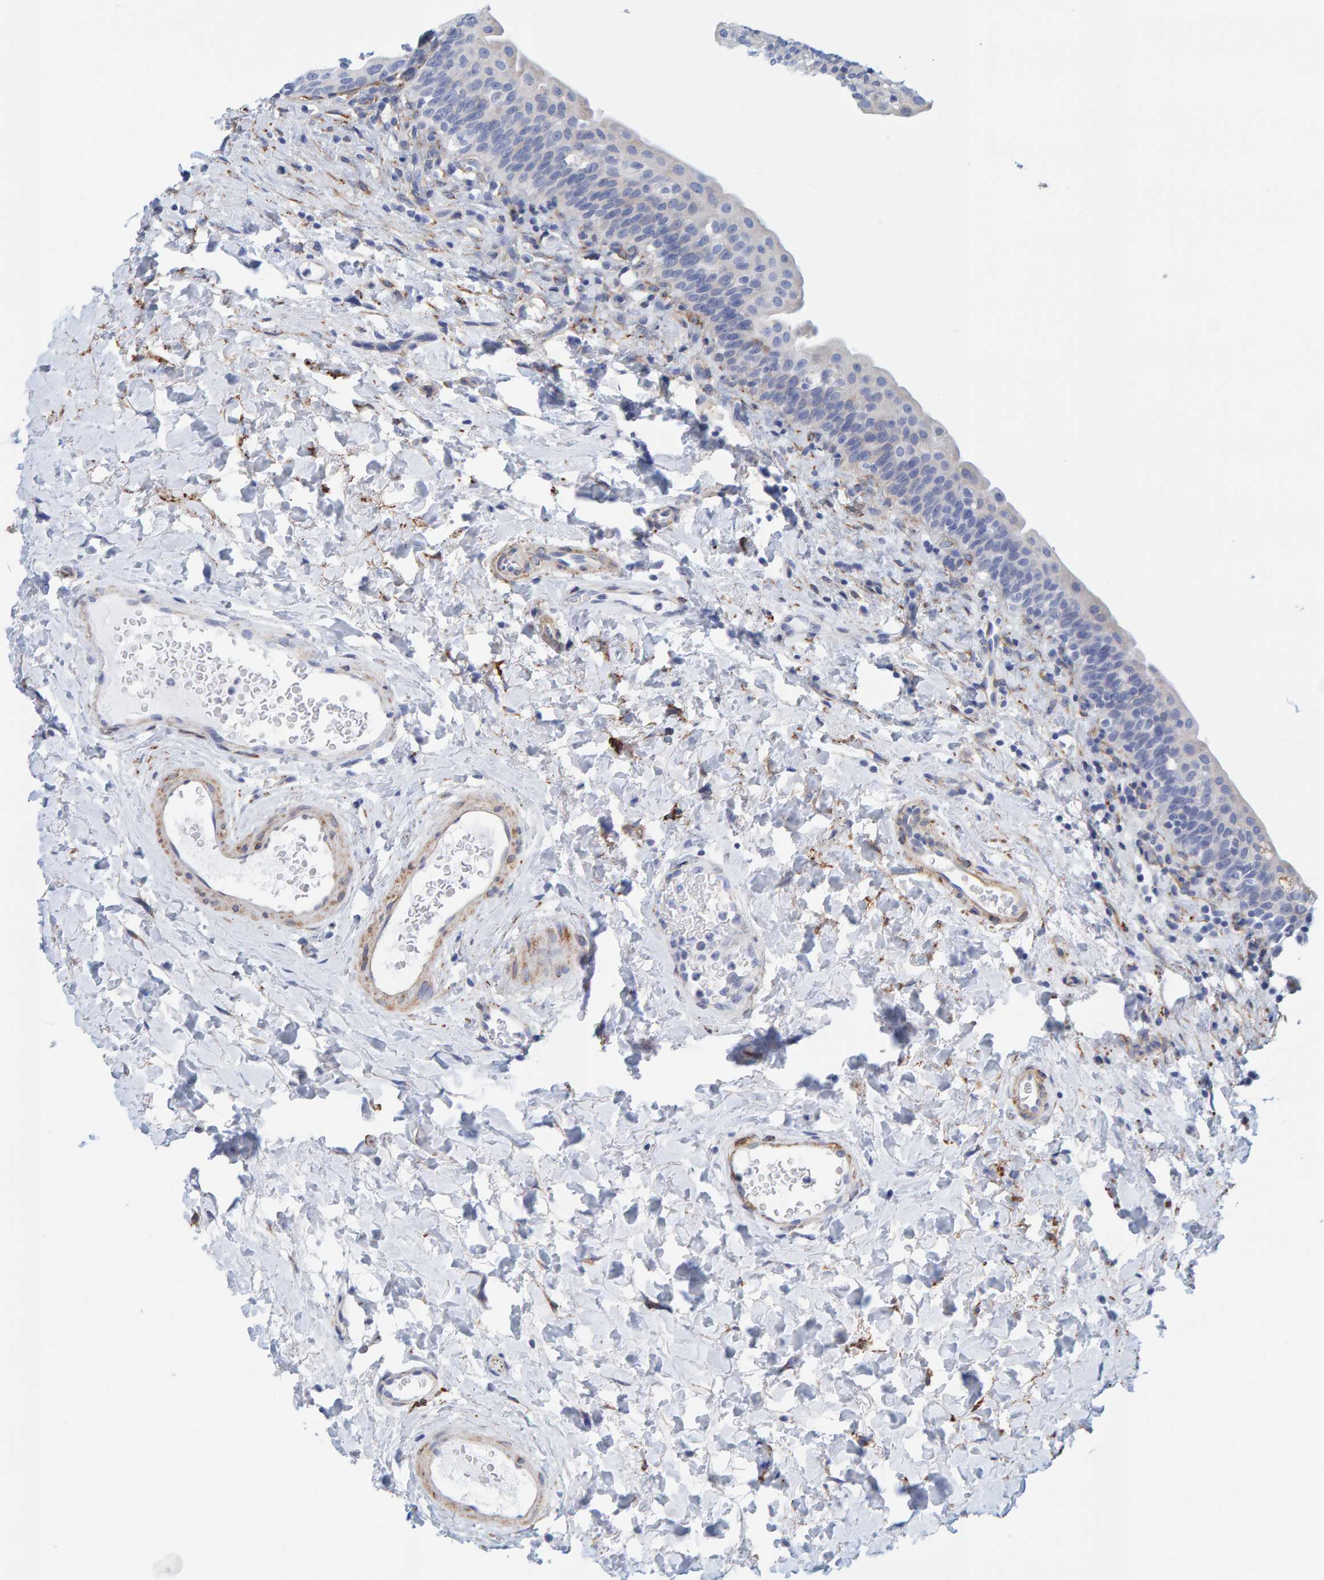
{"staining": {"intensity": "negative", "quantity": "none", "location": "none"}, "tissue": "urinary bladder", "cell_type": "Urothelial cells", "image_type": "normal", "snomed": [{"axis": "morphology", "description": "Normal tissue, NOS"}, {"axis": "topography", "description": "Urinary bladder"}], "caption": "High magnification brightfield microscopy of unremarkable urinary bladder stained with DAB (brown) and counterstained with hematoxylin (blue): urothelial cells show no significant staining. (Immunohistochemistry, brightfield microscopy, high magnification).", "gene": "MAP1B", "patient": {"sex": "male", "age": 83}}